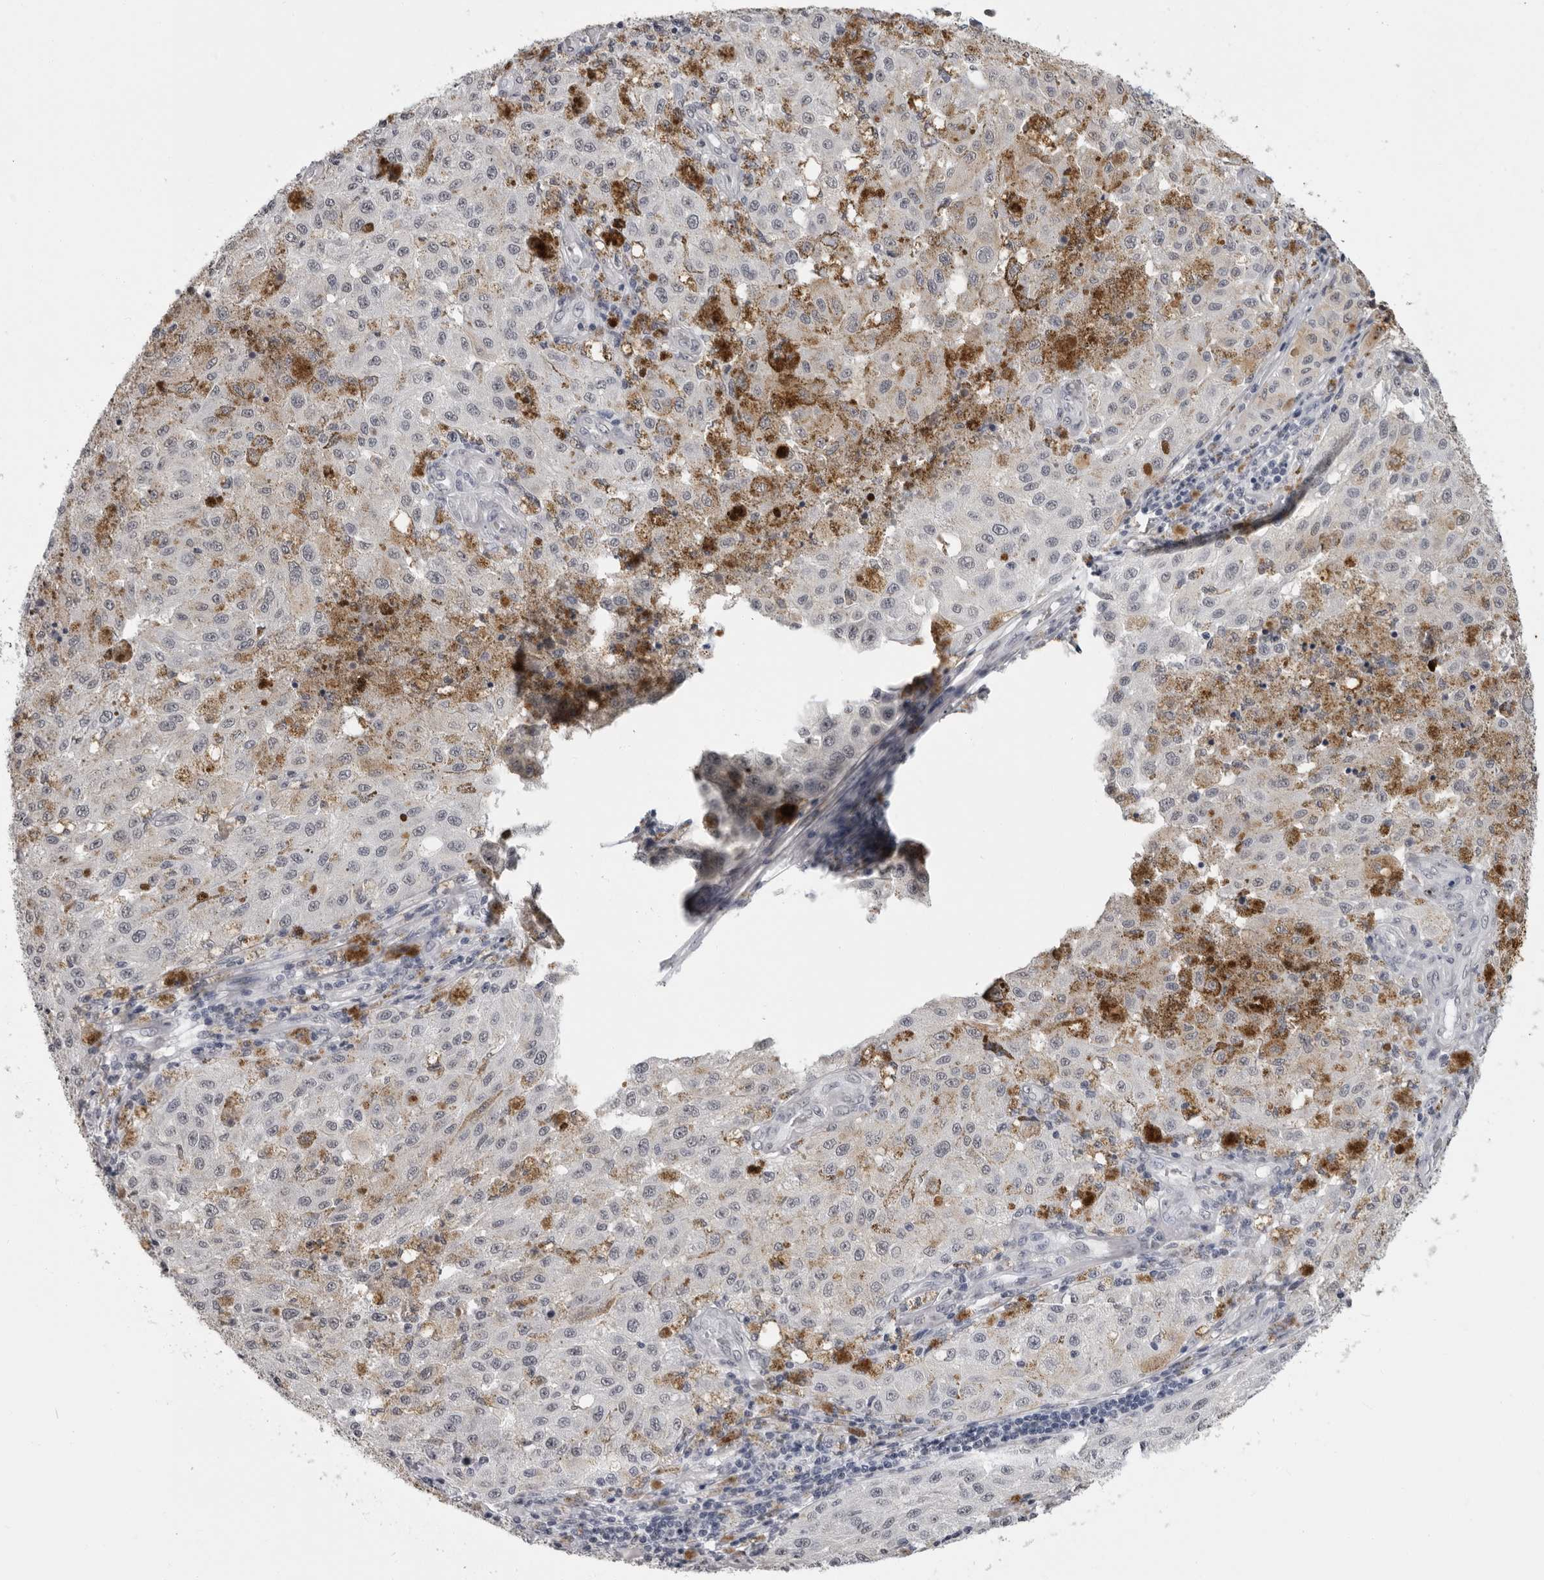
{"staining": {"intensity": "negative", "quantity": "none", "location": "none"}, "tissue": "melanoma", "cell_type": "Tumor cells", "image_type": "cancer", "snomed": [{"axis": "morphology", "description": "Malignant melanoma, NOS"}, {"axis": "topography", "description": "Skin"}], "caption": "This is an immunohistochemistry (IHC) image of malignant melanoma. There is no positivity in tumor cells.", "gene": "HEPACAM", "patient": {"sex": "female", "age": 64}}